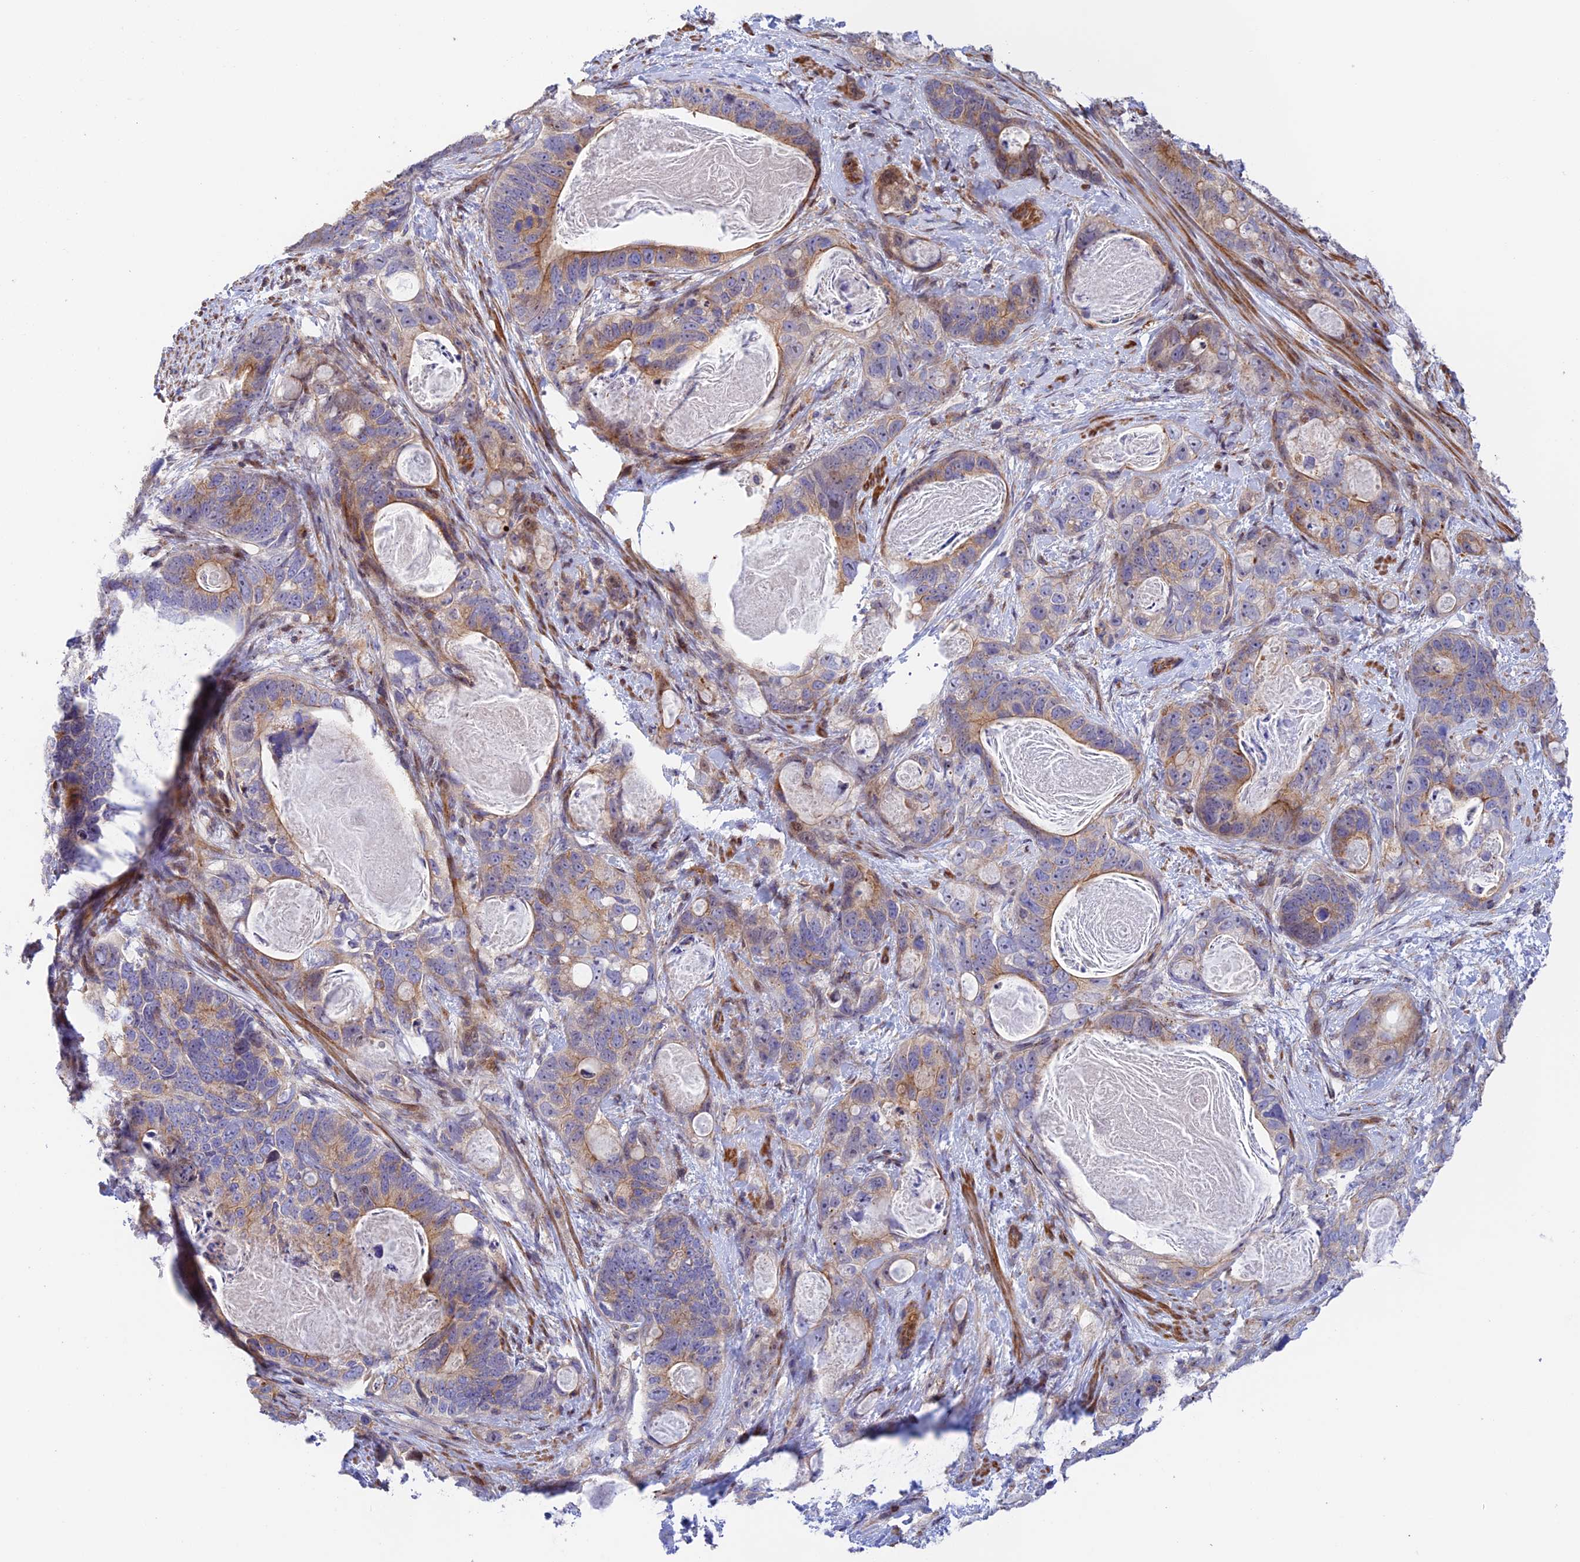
{"staining": {"intensity": "moderate", "quantity": "<25%", "location": "cytoplasmic/membranous"}, "tissue": "stomach cancer", "cell_type": "Tumor cells", "image_type": "cancer", "snomed": [{"axis": "morphology", "description": "Normal tissue, NOS"}, {"axis": "morphology", "description": "Adenocarcinoma, NOS"}, {"axis": "topography", "description": "Stomach"}], "caption": "The immunohistochemical stain shows moderate cytoplasmic/membranous positivity in tumor cells of stomach cancer (adenocarcinoma) tissue. (IHC, brightfield microscopy, high magnification).", "gene": "PRIM1", "patient": {"sex": "female", "age": 89}}